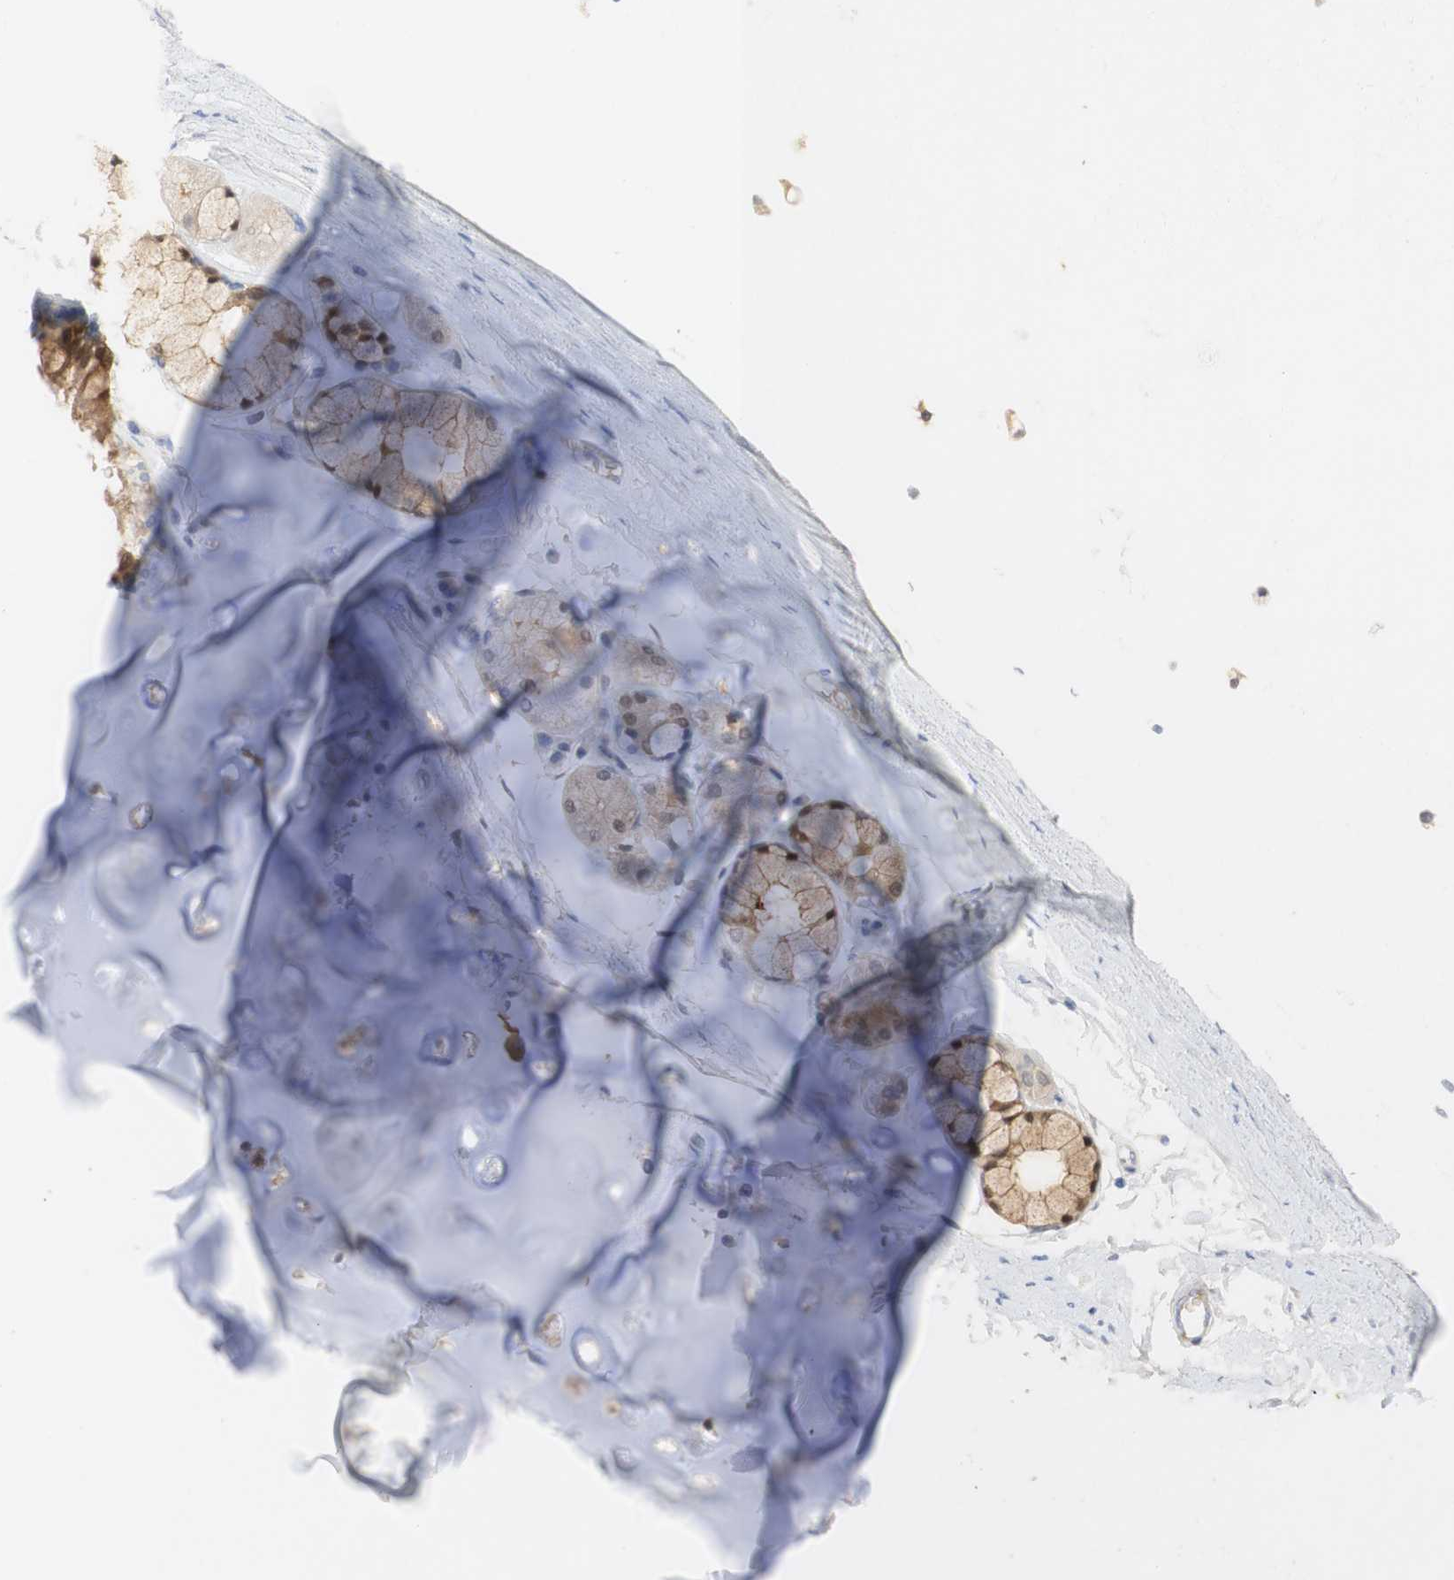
{"staining": {"intensity": "moderate", "quantity": "25%-75%", "location": "cytoplasmic/membranous"}, "tissue": "adipose tissue", "cell_type": "Adipocytes", "image_type": "normal", "snomed": [{"axis": "morphology", "description": "Normal tissue, NOS"}, {"axis": "topography", "description": "Bronchus"}], "caption": "Immunohistochemical staining of normal human adipose tissue displays 25%-75% levels of moderate cytoplasmic/membranous protein expression in about 25%-75% of adipocytes. The staining was performed using DAB (3,3'-diaminobenzidine), with brown indicating positive protein expression. Nuclei are stained blue with hematoxylin.", "gene": "SELENBP1", "patient": {"sex": "female", "age": 73}}